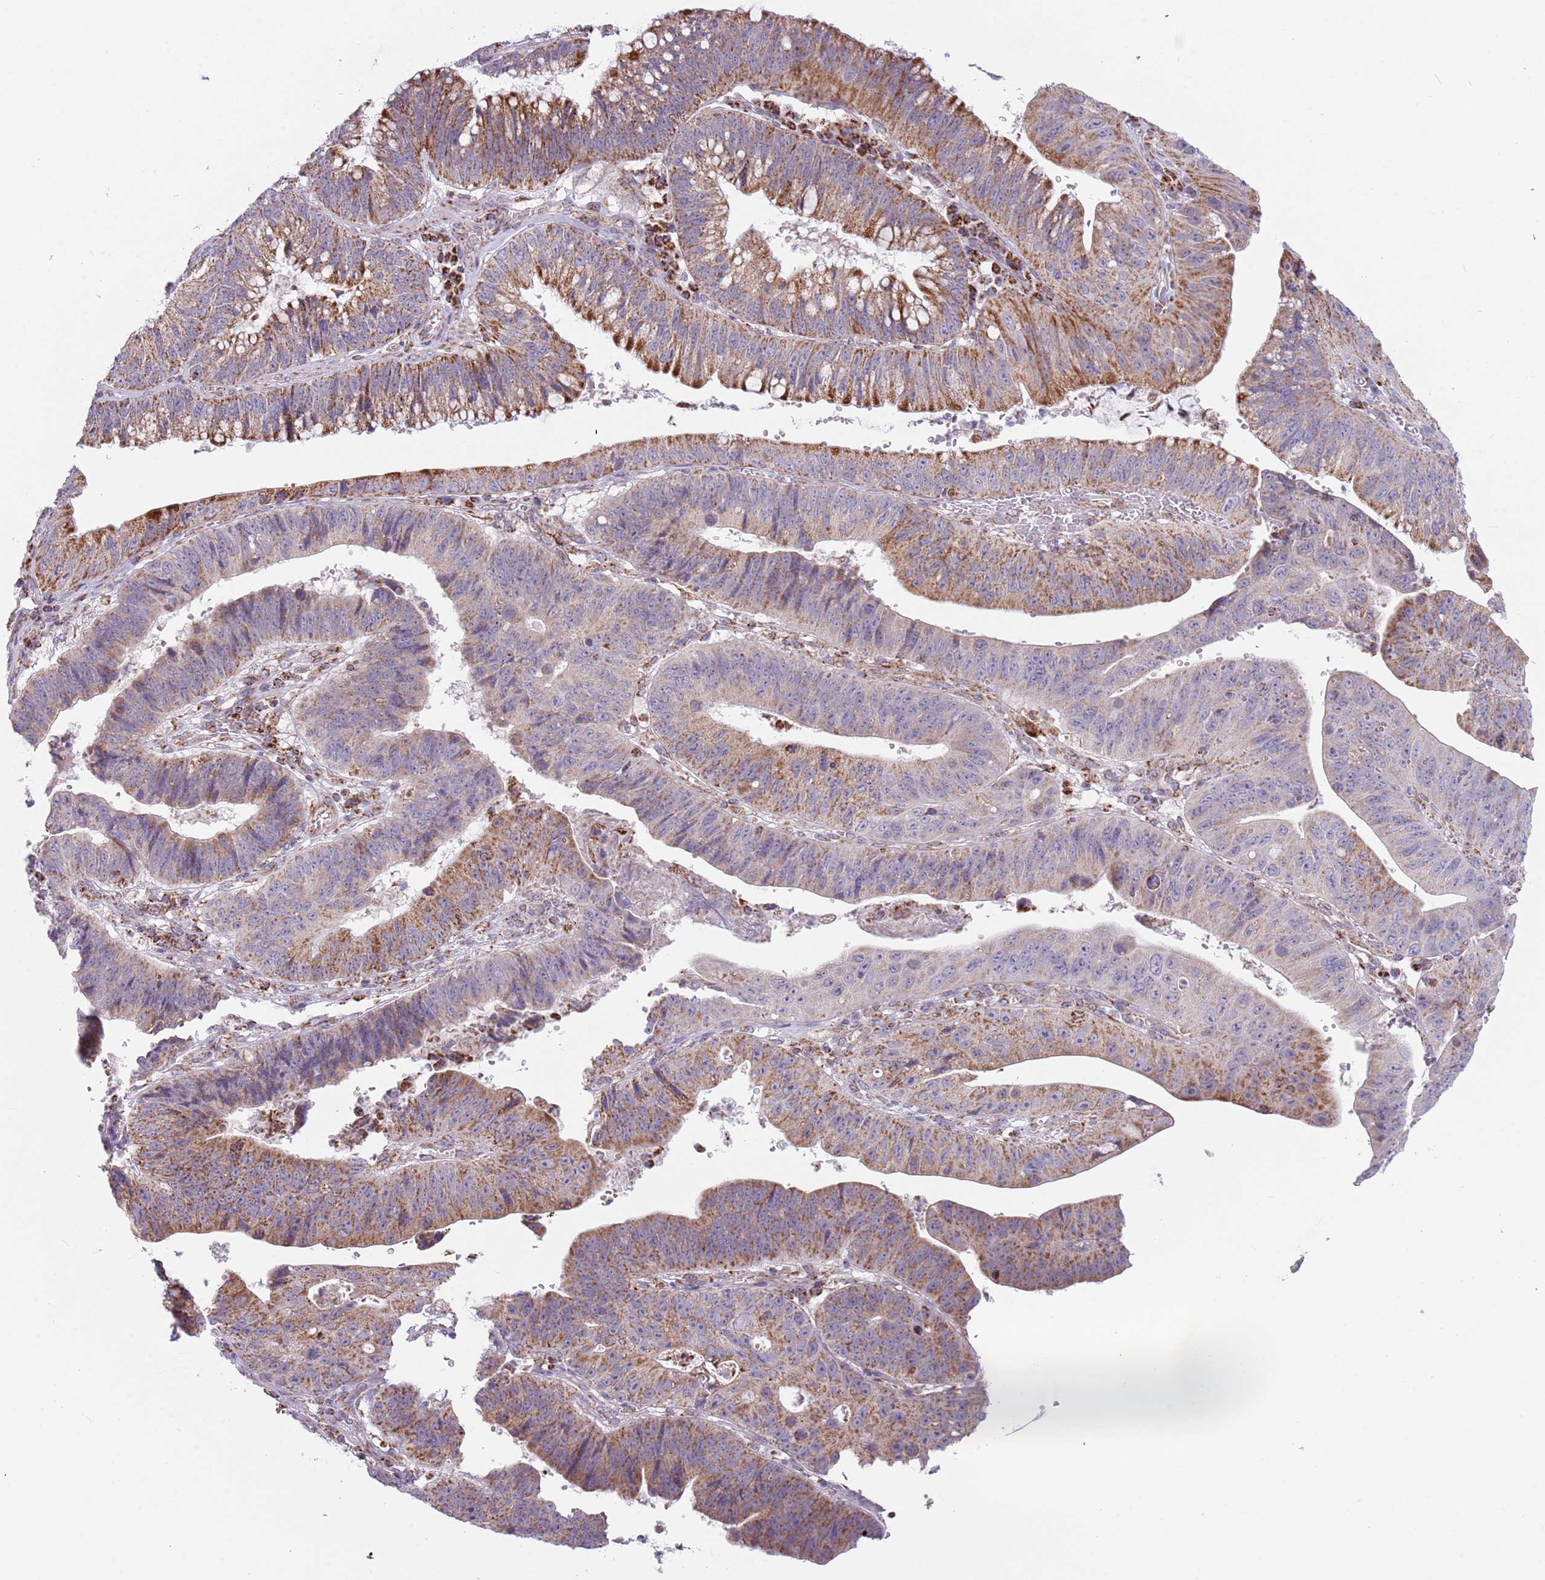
{"staining": {"intensity": "strong", "quantity": "25%-75%", "location": "cytoplasmic/membranous"}, "tissue": "stomach cancer", "cell_type": "Tumor cells", "image_type": "cancer", "snomed": [{"axis": "morphology", "description": "Adenocarcinoma, NOS"}, {"axis": "topography", "description": "Stomach"}], "caption": "Human stomach adenocarcinoma stained for a protein (brown) shows strong cytoplasmic/membranous positive staining in approximately 25%-75% of tumor cells.", "gene": "LHX6", "patient": {"sex": "male", "age": 59}}